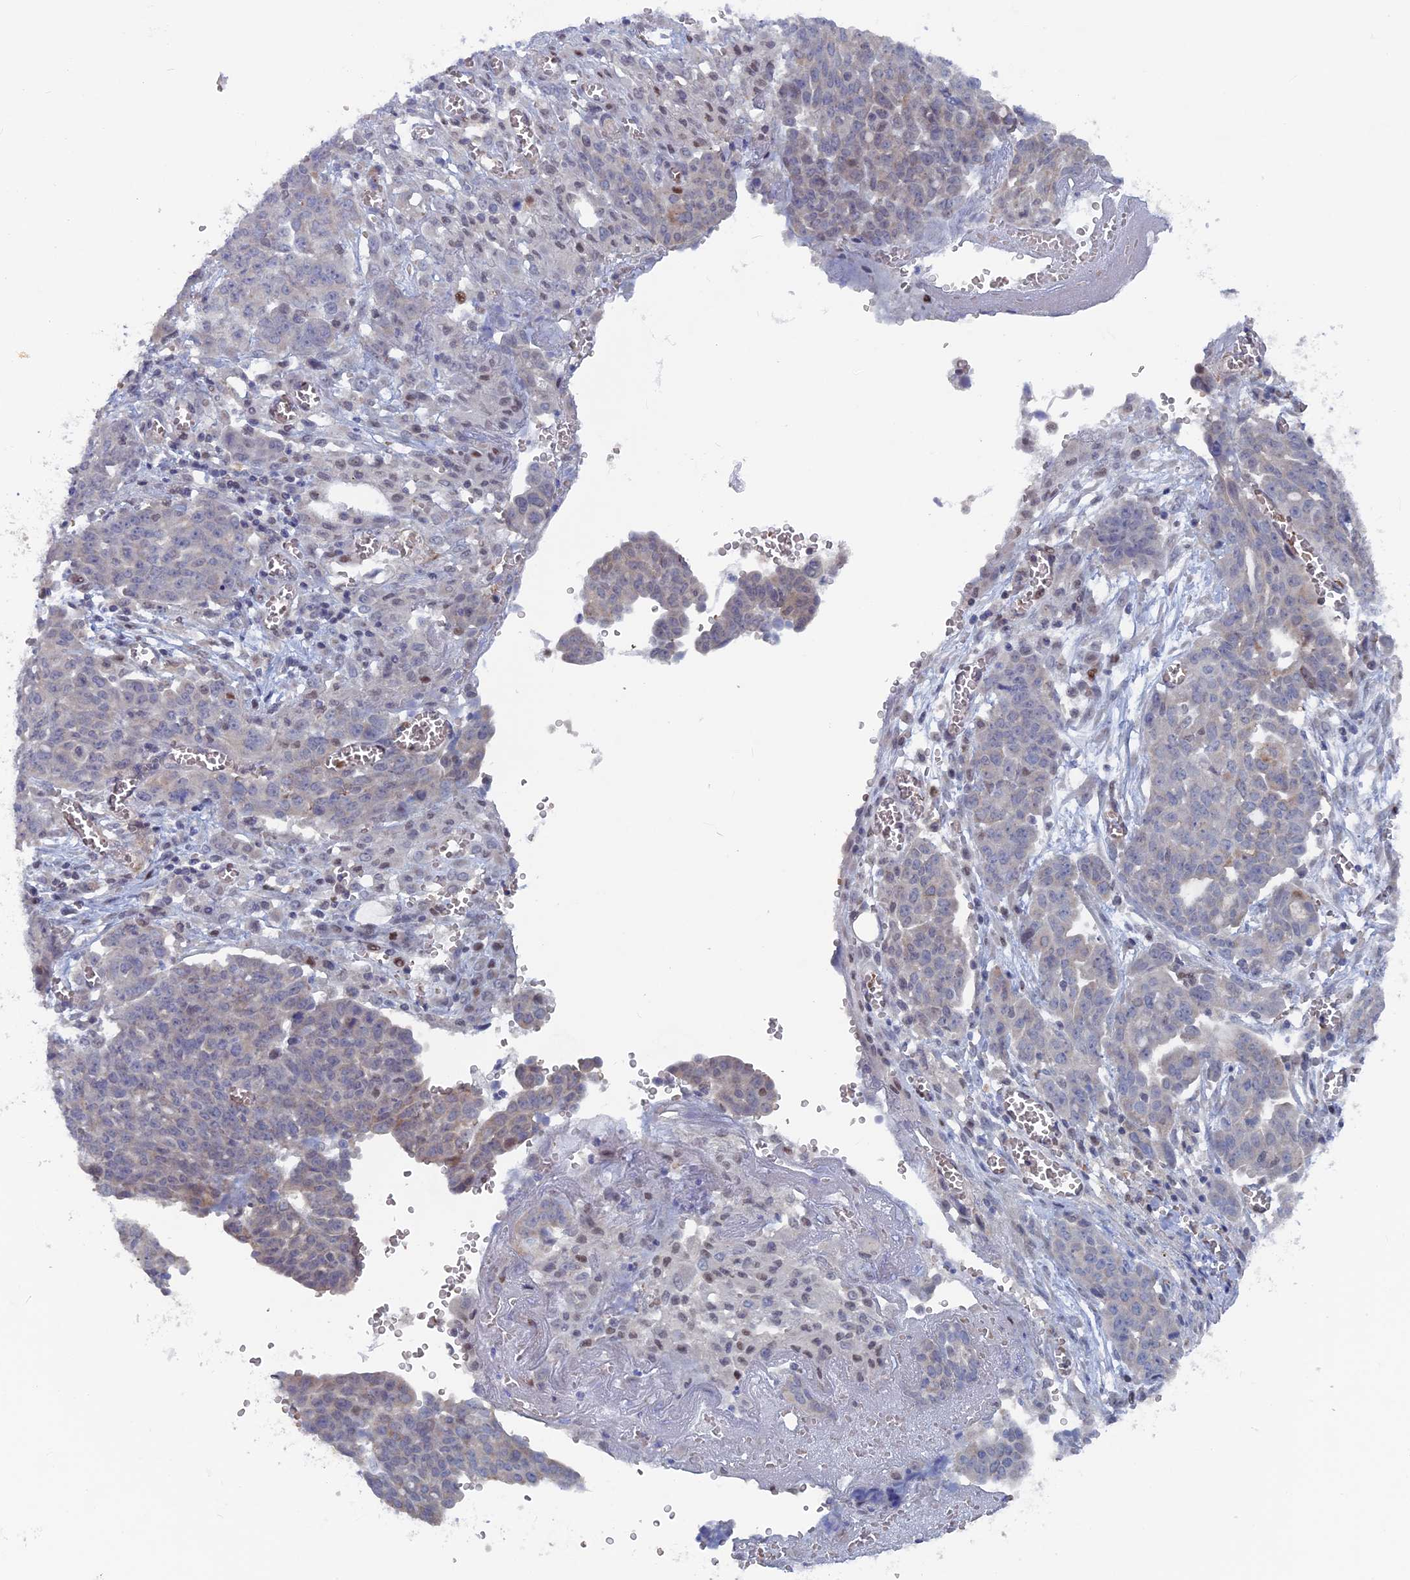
{"staining": {"intensity": "weak", "quantity": "<25%", "location": "nuclear"}, "tissue": "ovarian cancer", "cell_type": "Tumor cells", "image_type": "cancer", "snomed": [{"axis": "morphology", "description": "Cystadenocarcinoma, serous, NOS"}, {"axis": "topography", "description": "Soft tissue"}, {"axis": "topography", "description": "Ovary"}], "caption": "The immunohistochemistry micrograph has no significant staining in tumor cells of ovarian cancer tissue.", "gene": "SH3D21", "patient": {"sex": "female", "age": 57}}